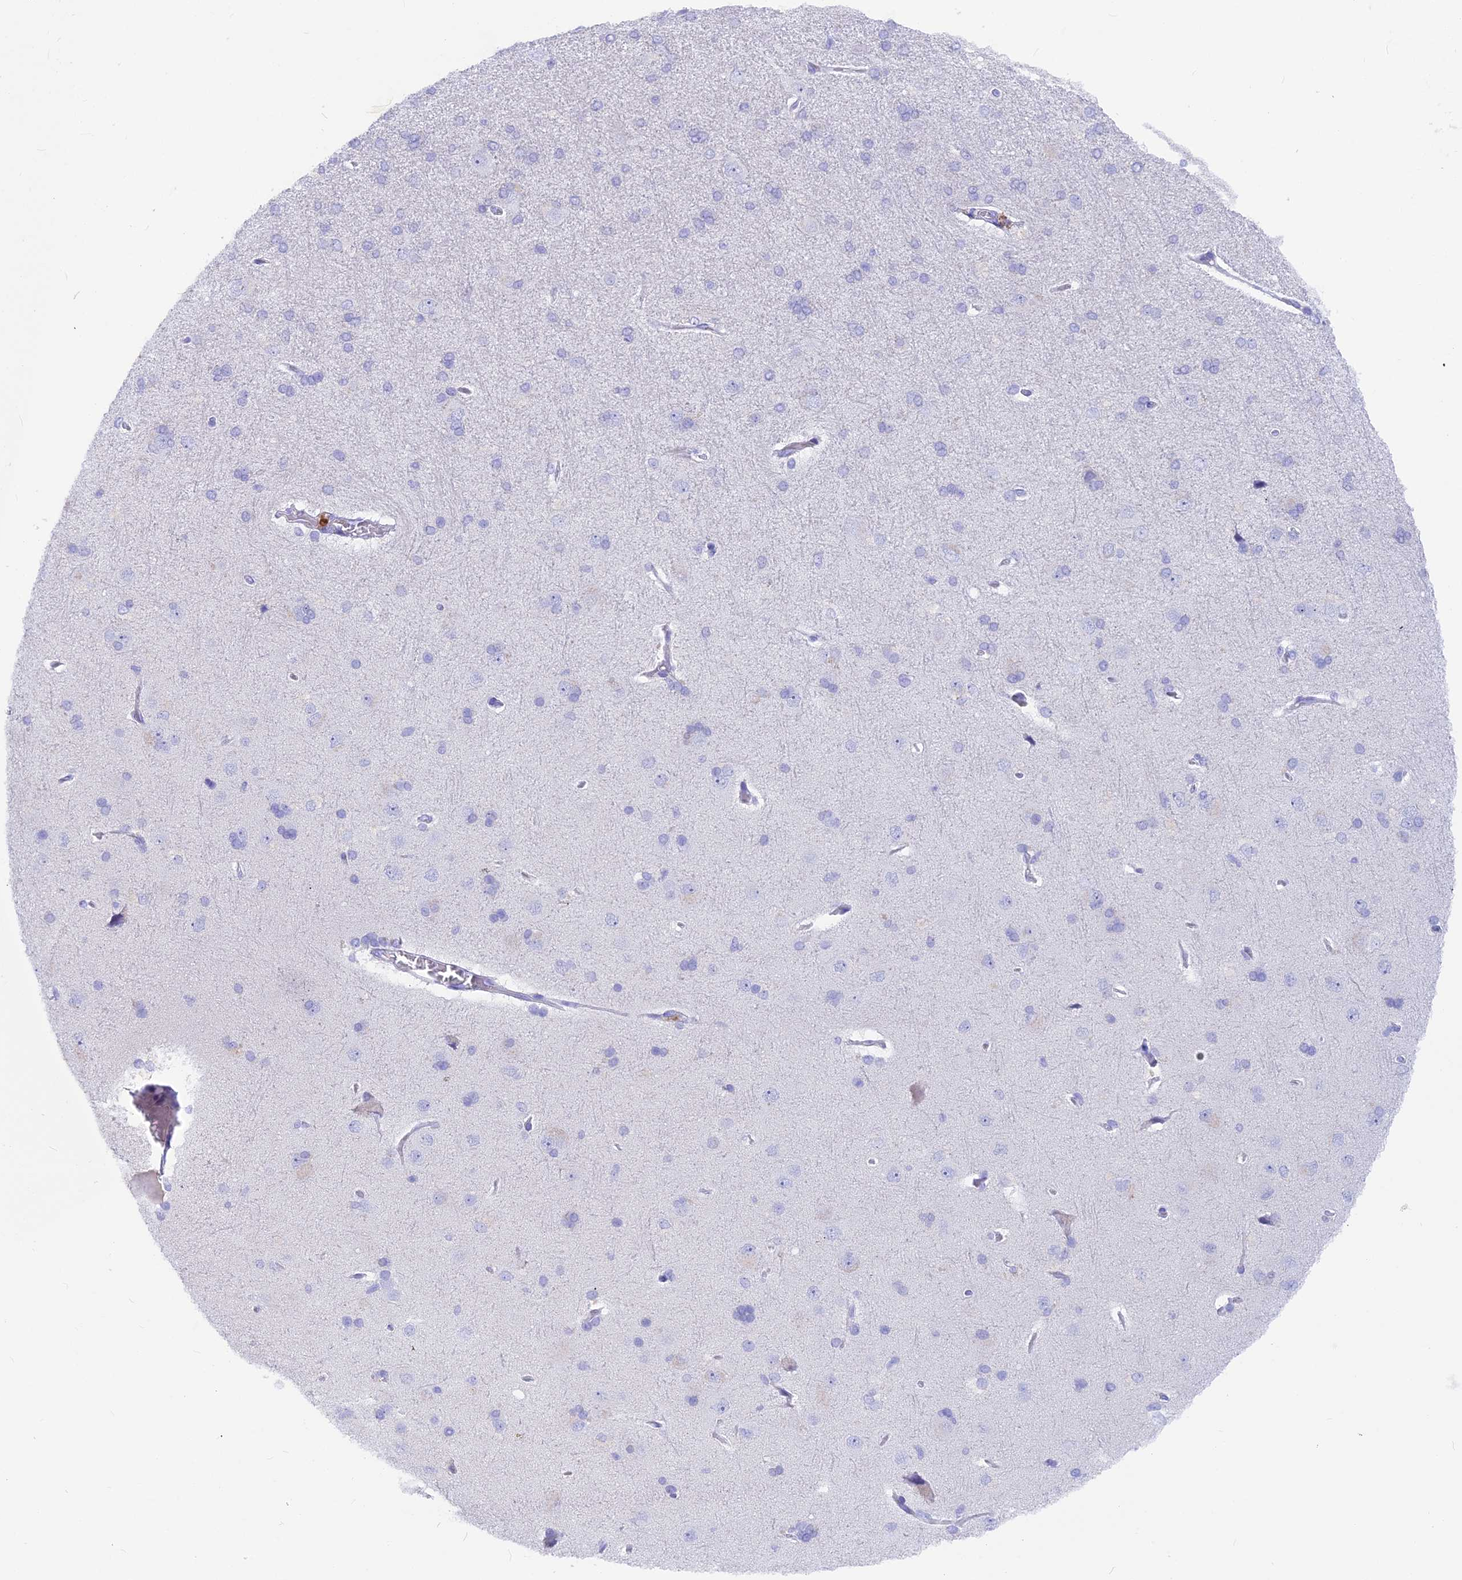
{"staining": {"intensity": "negative", "quantity": "none", "location": "none"}, "tissue": "cerebral cortex", "cell_type": "Endothelial cells", "image_type": "normal", "snomed": [{"axis": "morphology", "description": "Normal tissue, NOS"}, {"axis": "topography", "description": "Cerebral cortex"}], "caption": "High magnification brightfield microscopy of unremarkable cerebral cortex stained with DAB (3,3'-diaminobenzidine) (brown) and counterstained with hematoxylin (blue): endothelial cells show no significant expression. (DAB immunohistochemistry, high magnification).", "gene": "SNTN", "patient": {"sex": "male", "age": 62}}